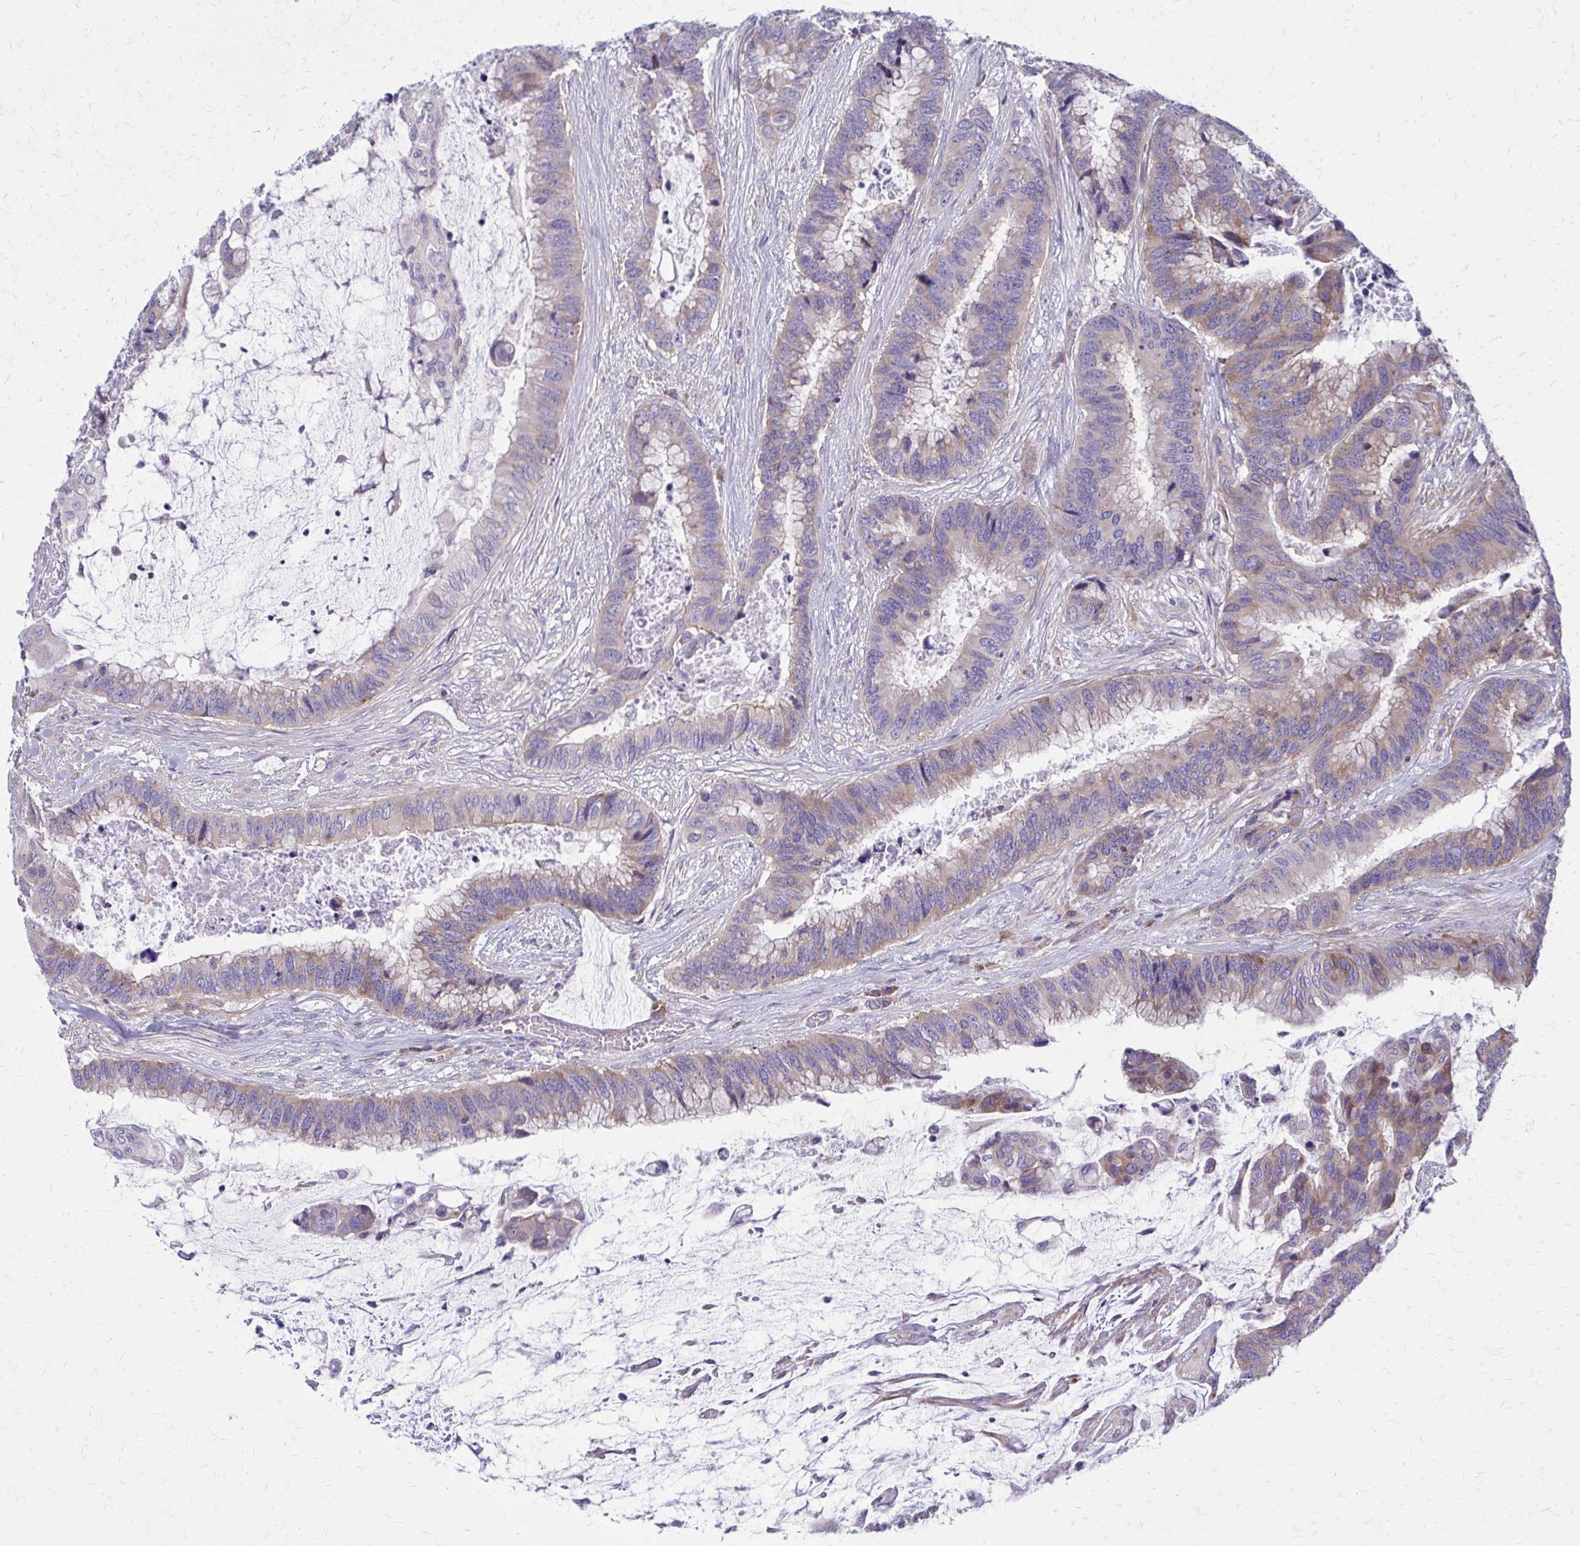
{"staining": {"intensity": "weak", "quantity": "25%-75%", "location": "cytoplasmic/membranous"}, "tissue": "colorectal cancer", "cell_type": "Tumor cells", "image_type": "cancer", "snomed": [{"axis": "morphology", "description": "Adenocarcinoma, NOS"}, {"axis": "topography", "description": "Rectum"}], "caption": "Colorectal cancer tissue reveals weak cytoplasmic/membranous positivity in approximately 25%-75% of tumor cells, visualized by immunohistochemistry.", "gene": "GIGYF2", "patient": {"sex": "female", "age": 59}}